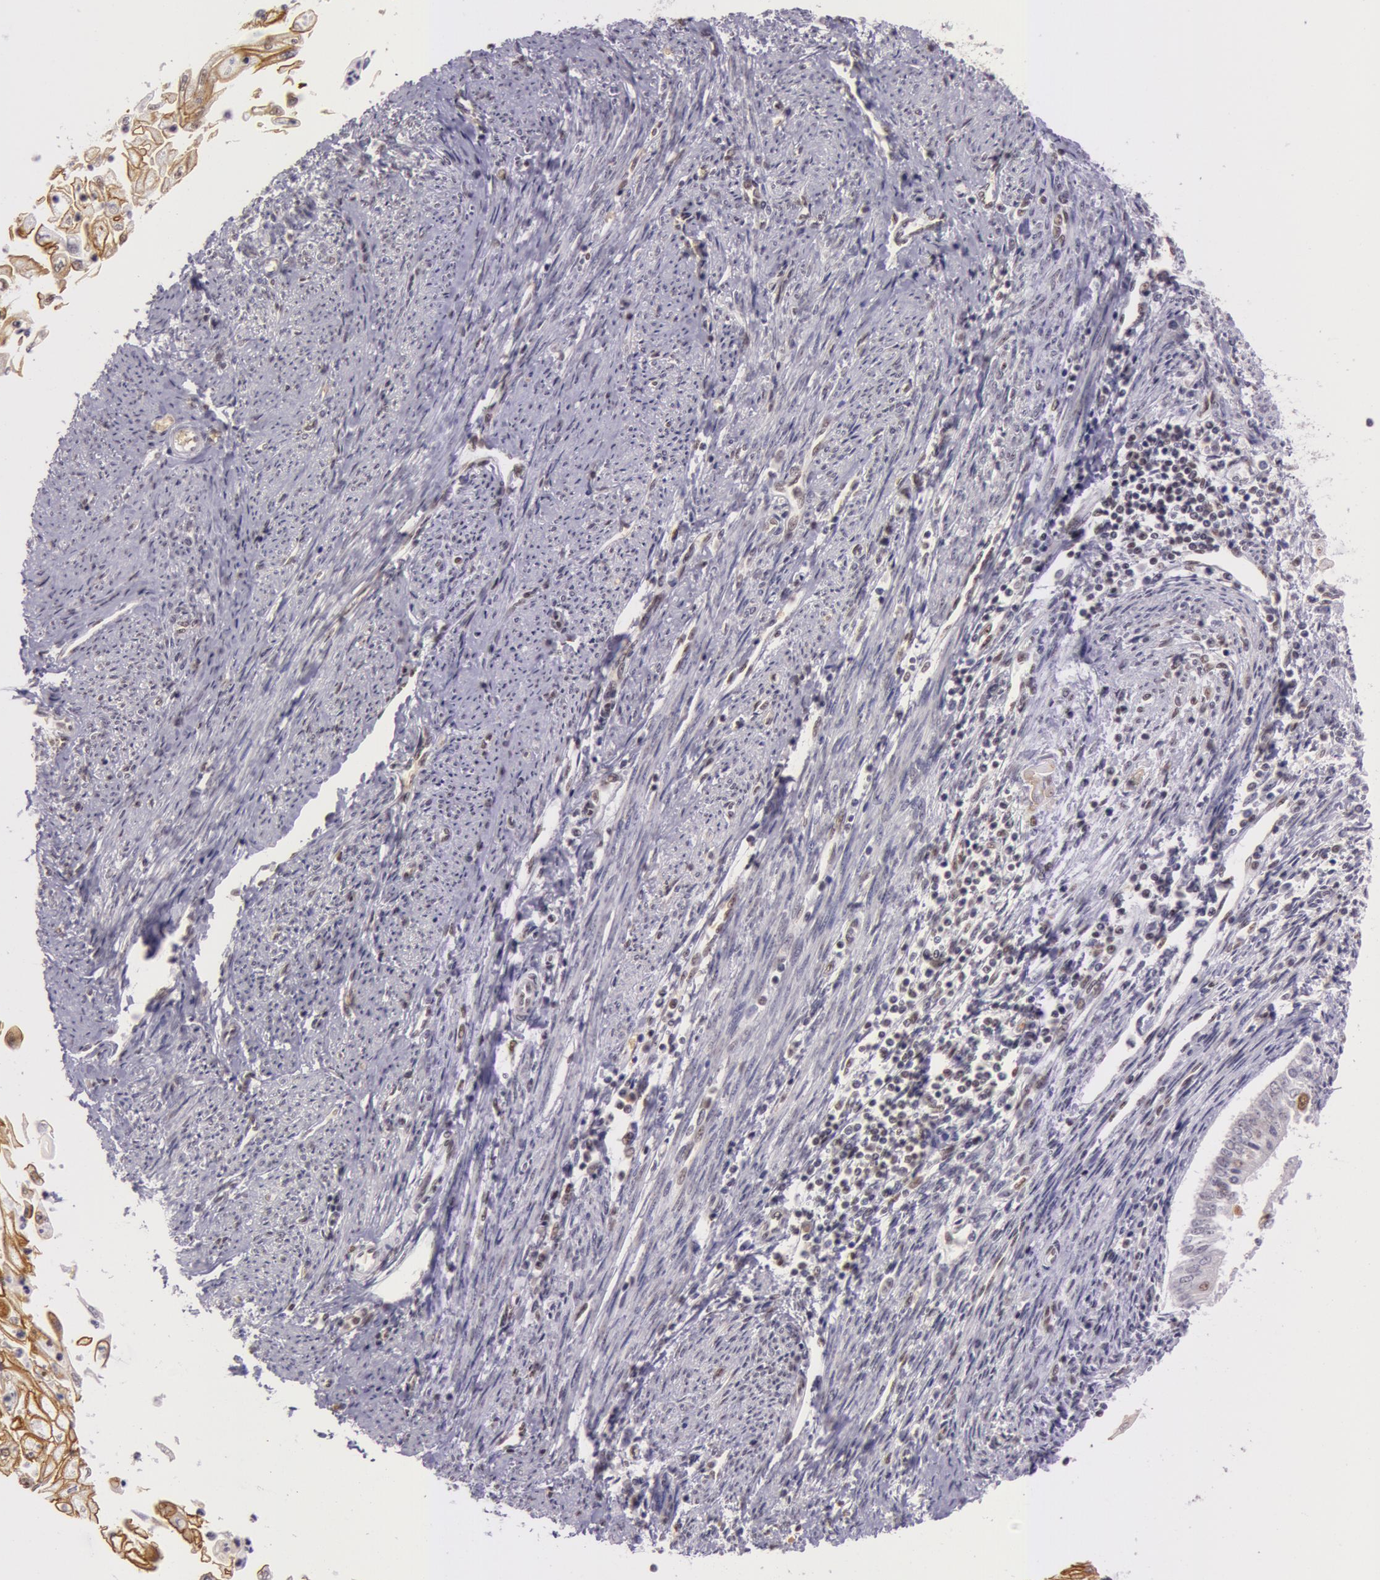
{"staining": {"intensity": "moderate", "quantity": "25%-75%", "location": "cytoplasmic/membranous"}, "tissue": "endometrial cancer", "cell_type": "Tumor cells", "image_type": "cancer", "snomed": [{"axis": "morphology", "description": "Adenocarcinoma, NOS"}, {"axis": "topography", "description": "Endometrium"}], "caption": "This is an image of IHC staining of endometrial cancer (adenocarcinoma), which shows moderate positivity in the cytoplasmic/membranous of tumor cells.", "gene": "NBN", "patient": {"sex": "female", "age": 75}}